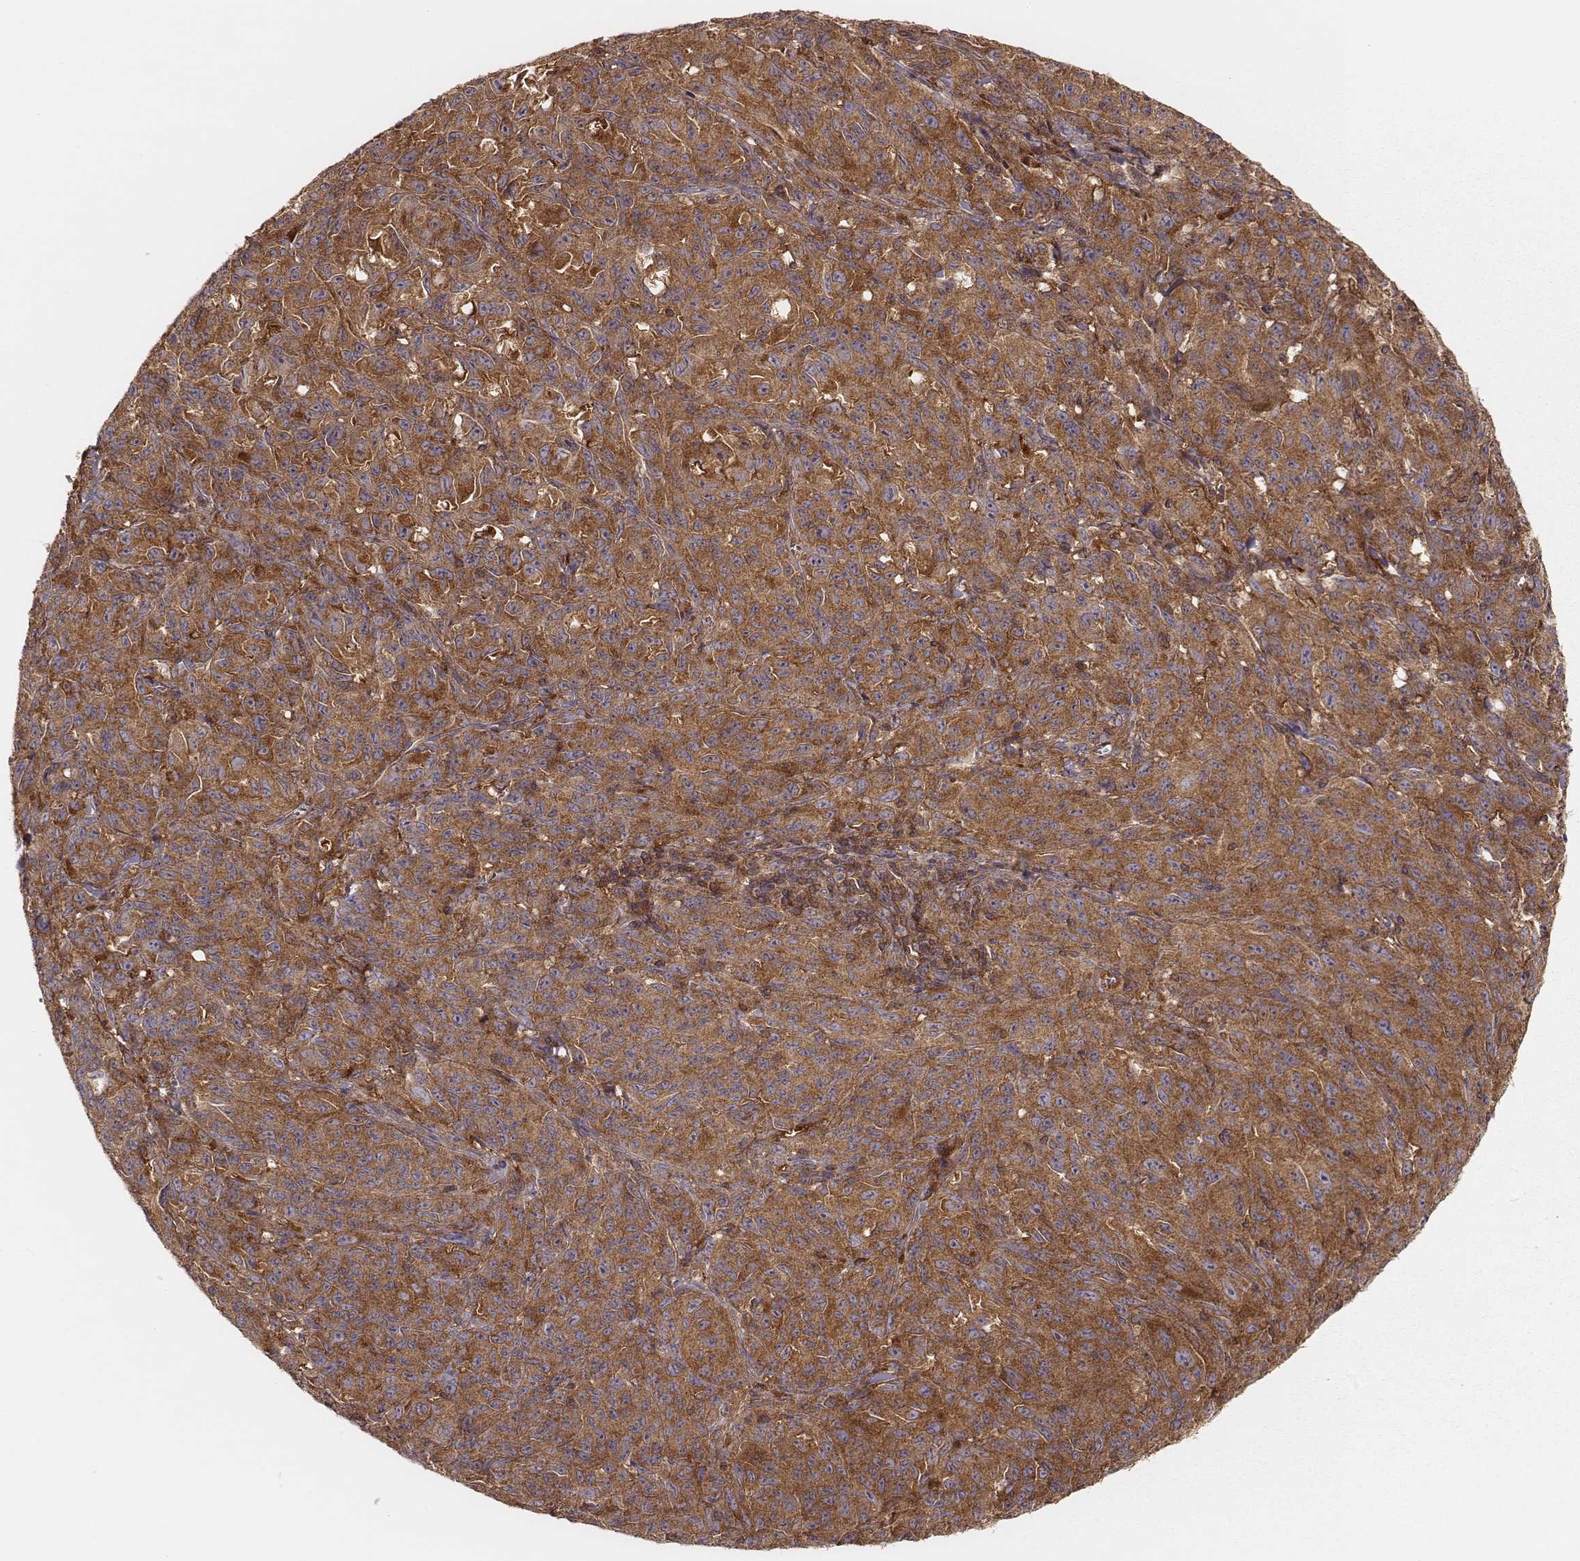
{"staining": {"intensity": "moderate", "quantity": ">75%", "location": "cytoplasmic/membranous"}, "tissue": "melanoma", "cell_type": "Tumor cells", "image_type": "cancer", "snomed": [{"axis": "morphology", "description": "Malignant melanoma, NOS"}, {"axis": "topography", "description": "Vulva, labia, clitoris and Bartholin´s gland, NO"}], "caption": "IHC histopathology image of neoplastic tissue: malignant melanoma stained using IHC demonstrates medium levels of moderate protein expression localized specifically in the cytoplasmic/membranous of tumor cells, appearing as a cytoplasmic/membranous brown color.", "gene": "CARS1", "patient": {"sex": "female", "age": 75}}